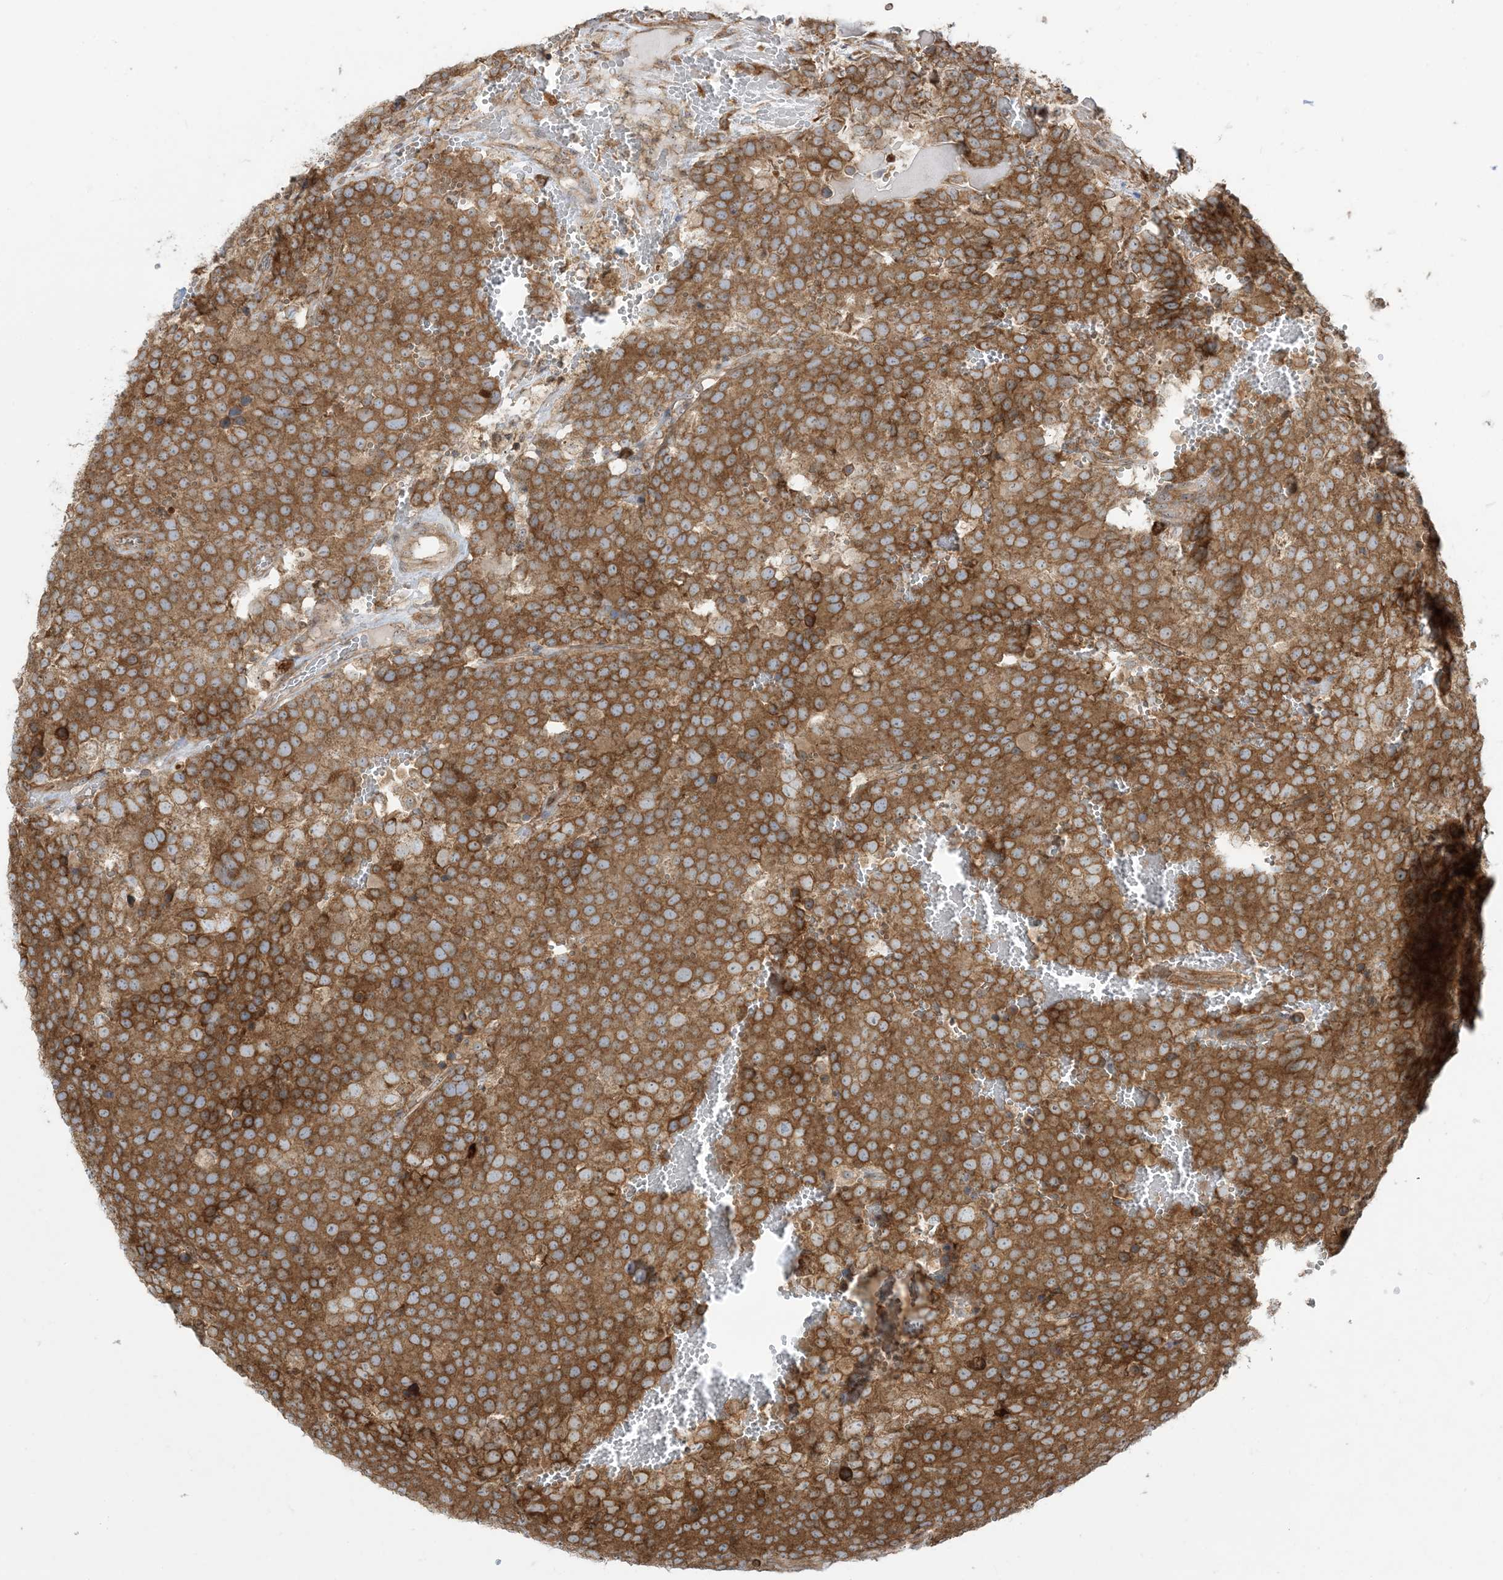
{"staining": {"intensity": "moderate", "quantity": ">75%", "location": "cytoplasmic/membranous"}, "tissue": "testis cancer", "cell_type": "Tumor cells", "image_type": "cancer", "snomed": [{"axis": "morphology", "description": "Seminoma, NOS"}, {"axis": "topography", "description": "Testis"}], "caption": "About >75% of tumor cells in human seminoma (testis) display moderate cytoplasmic/membranous protein positivity as visualized by brown immunohistochemical staining.", "gene": "SRP72", "patient": {"sex": "male", "age": 71}}